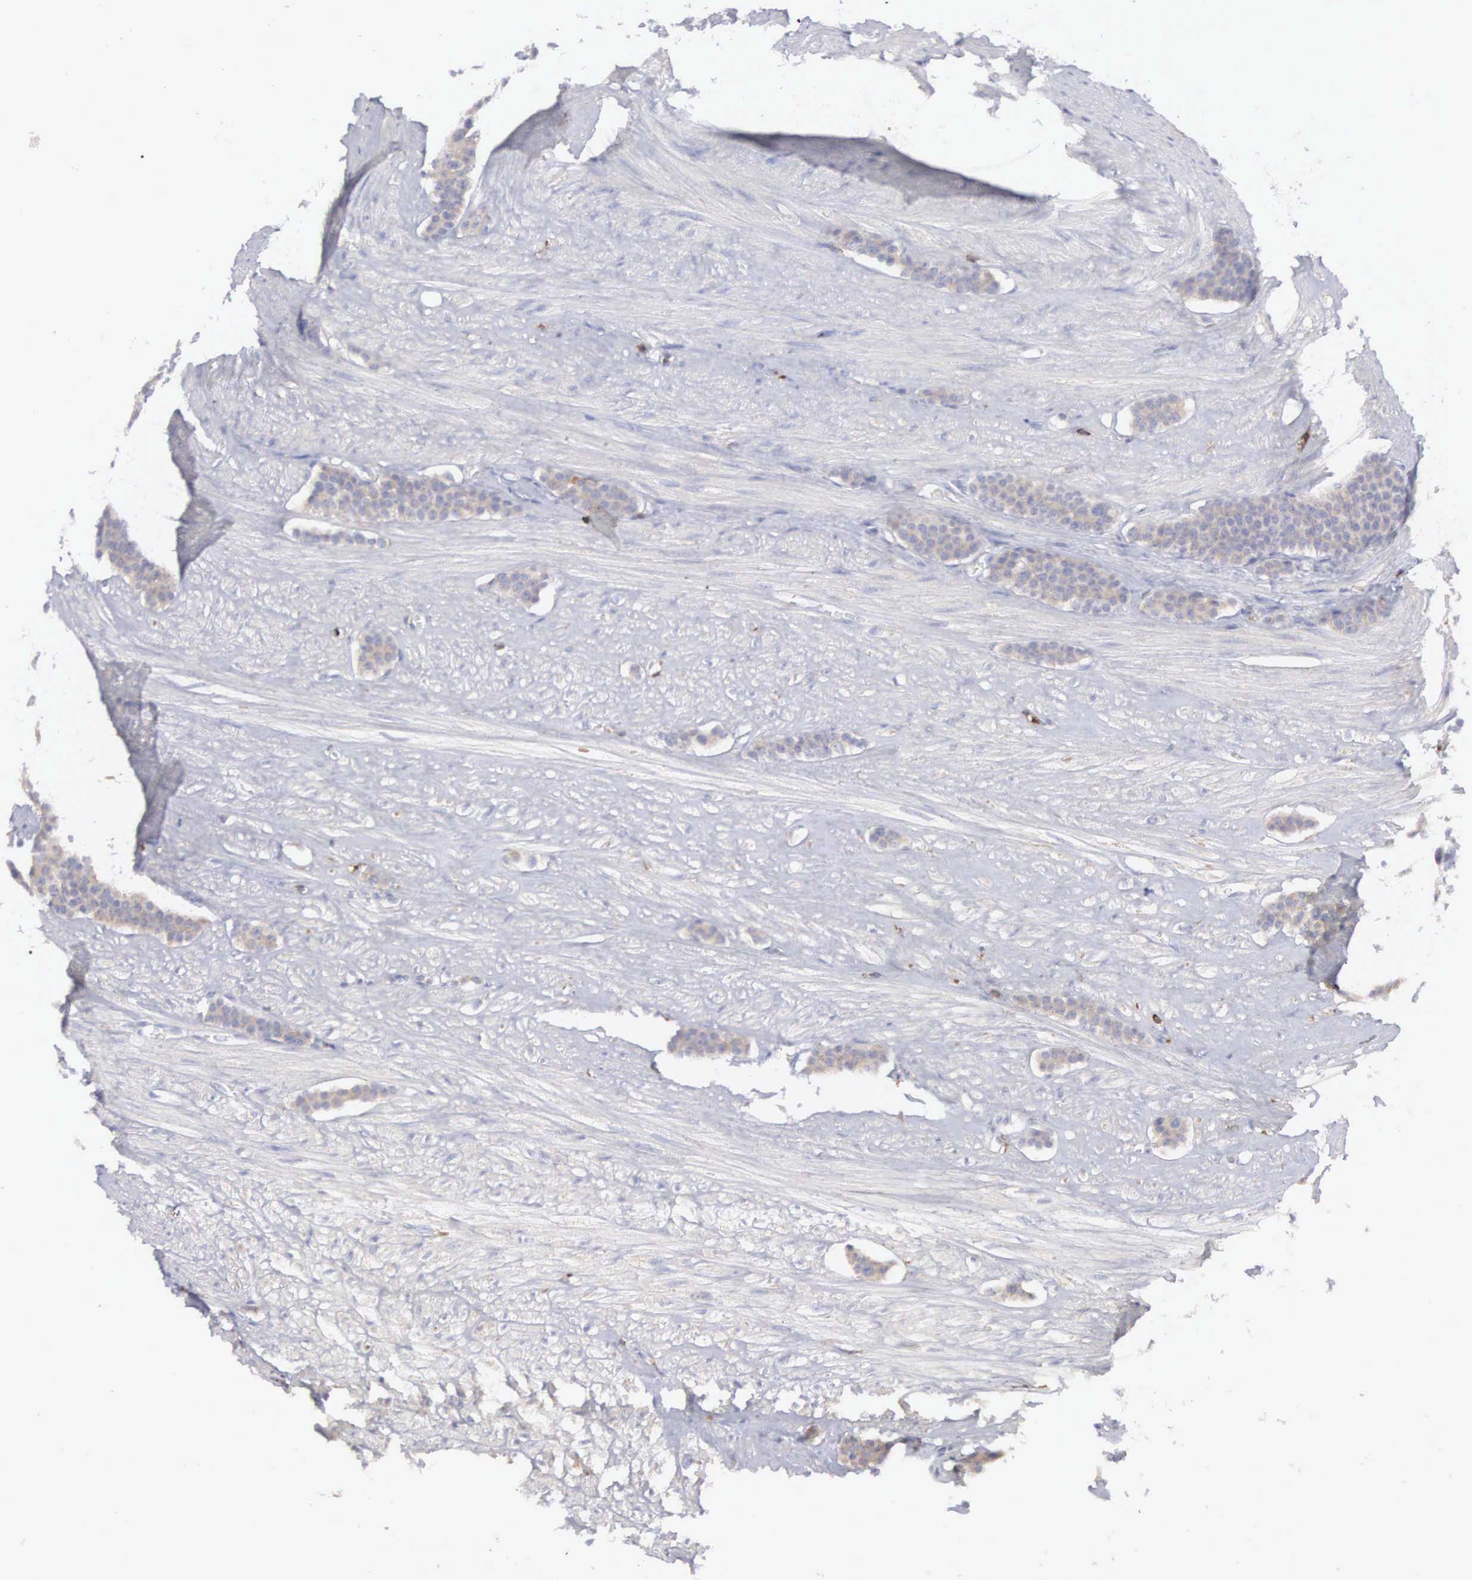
{"staining": {"intensity": "weak", "quantity": "25%-75%", "location": "cytoplasmic/membranous"}, "tissue": "carcinoid", "cell_type": "Tumor cells", "image_type": "cancer", "snomed": [{"axis": "morphology", "description": "Carcinoid, malignant, NOS"}, {"axis": "topography", "description": "Small intestine"}], "caption": "Protein expression analysis of carcinoid displays weak cytoplasmic/membranous expression in approximately 25%-75% of tumor cells.", "gene": "SH3BP1", "patient": {"sex": "male", "age": 60}}